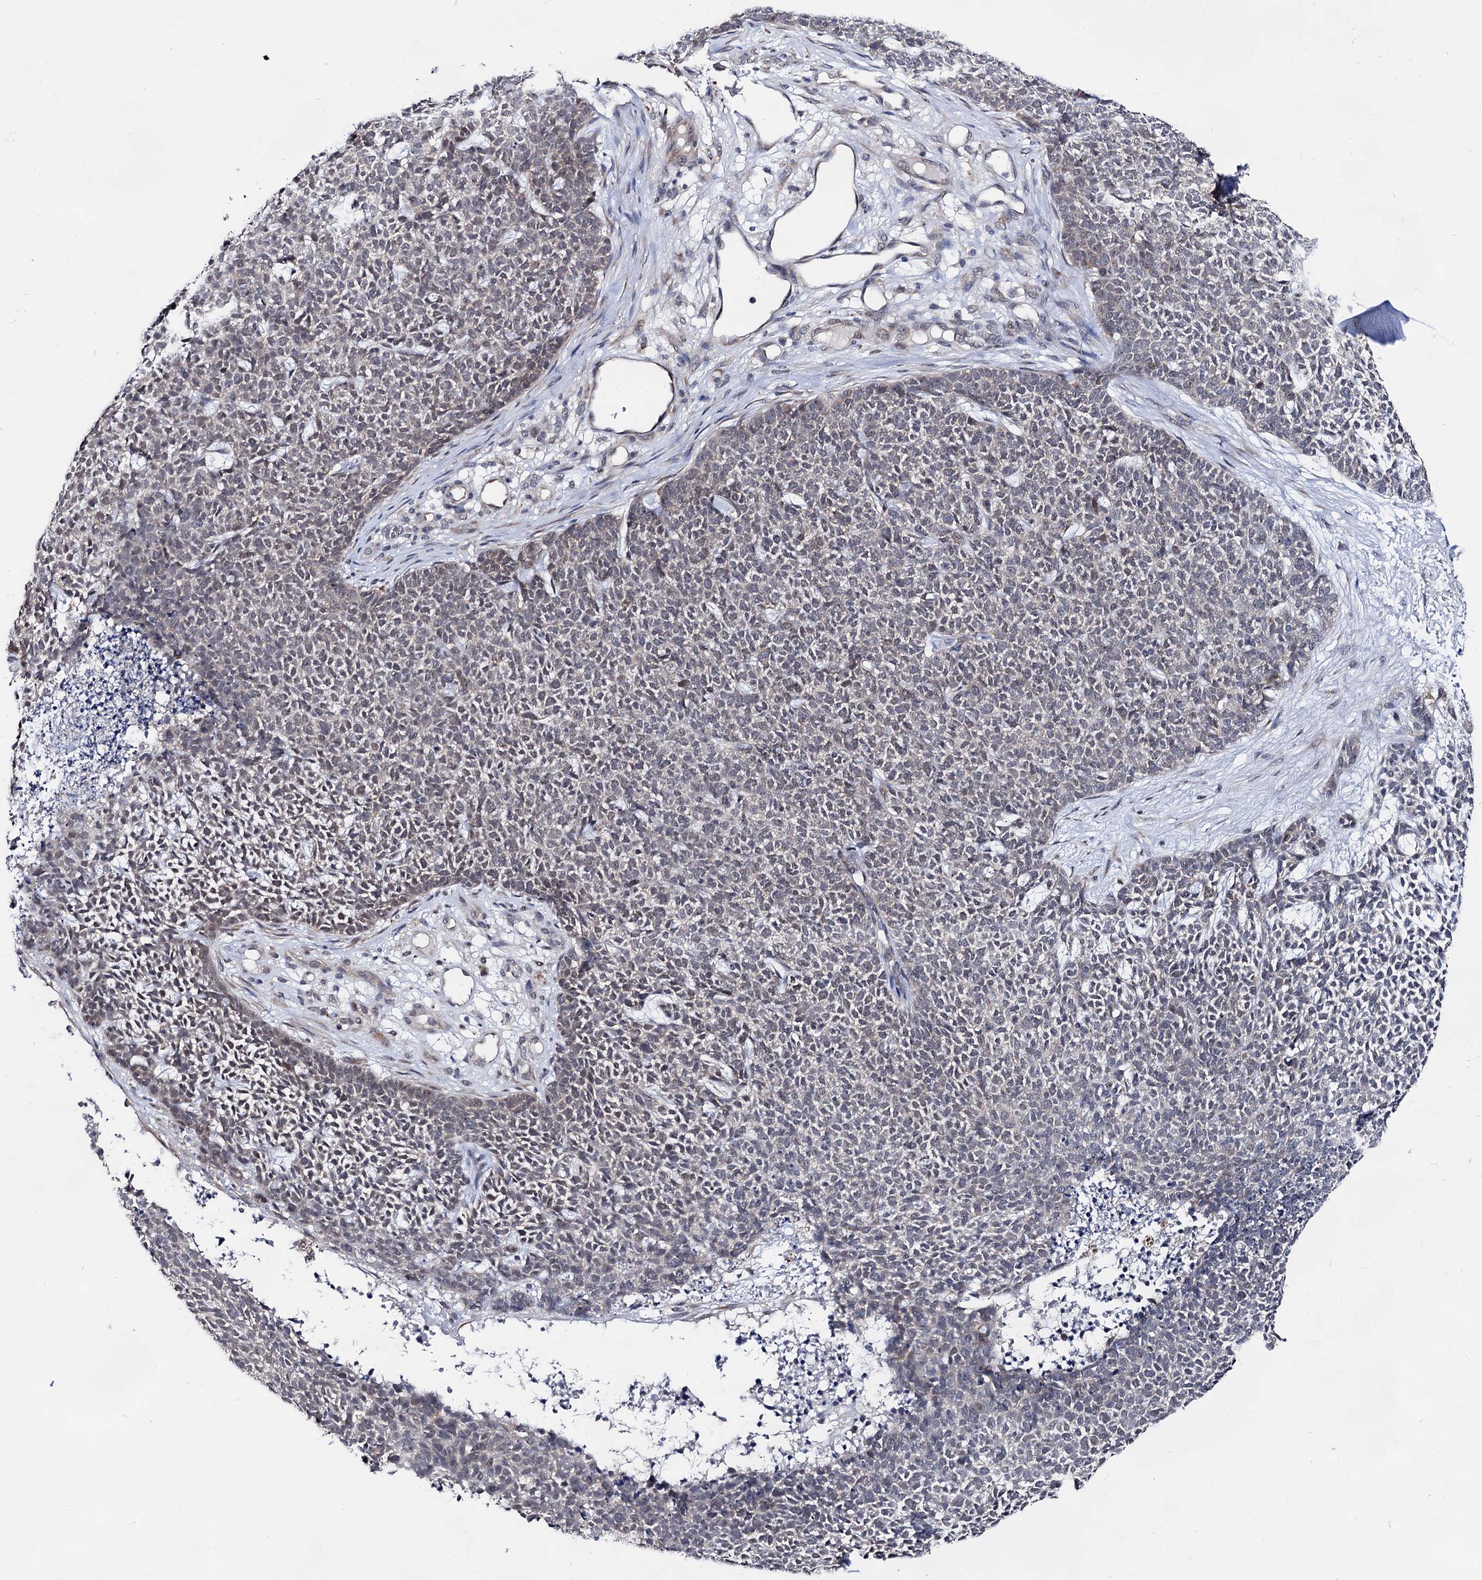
{"staining": {"intensity": "weak", "quantity": "<25%", "location": "nuclear"}, "tissue": "skin cancer", "cell_type": "Tumor cells", "image_type": "cancer", "snomed": [{"axis": "morphology", "description": "Basal cell carcinoma"}, {"axis": "topography", "description": "Skin"}], "caption": "A histopathology image of human skin cancer (basal cell carcinoma) is negative for staining in tumor cells. (Brightfield microscopy of DAB immunohistochemistry at high magnification).", "gene": "CAPRIN2", "patient": {"sex": "female", "age": 84}}